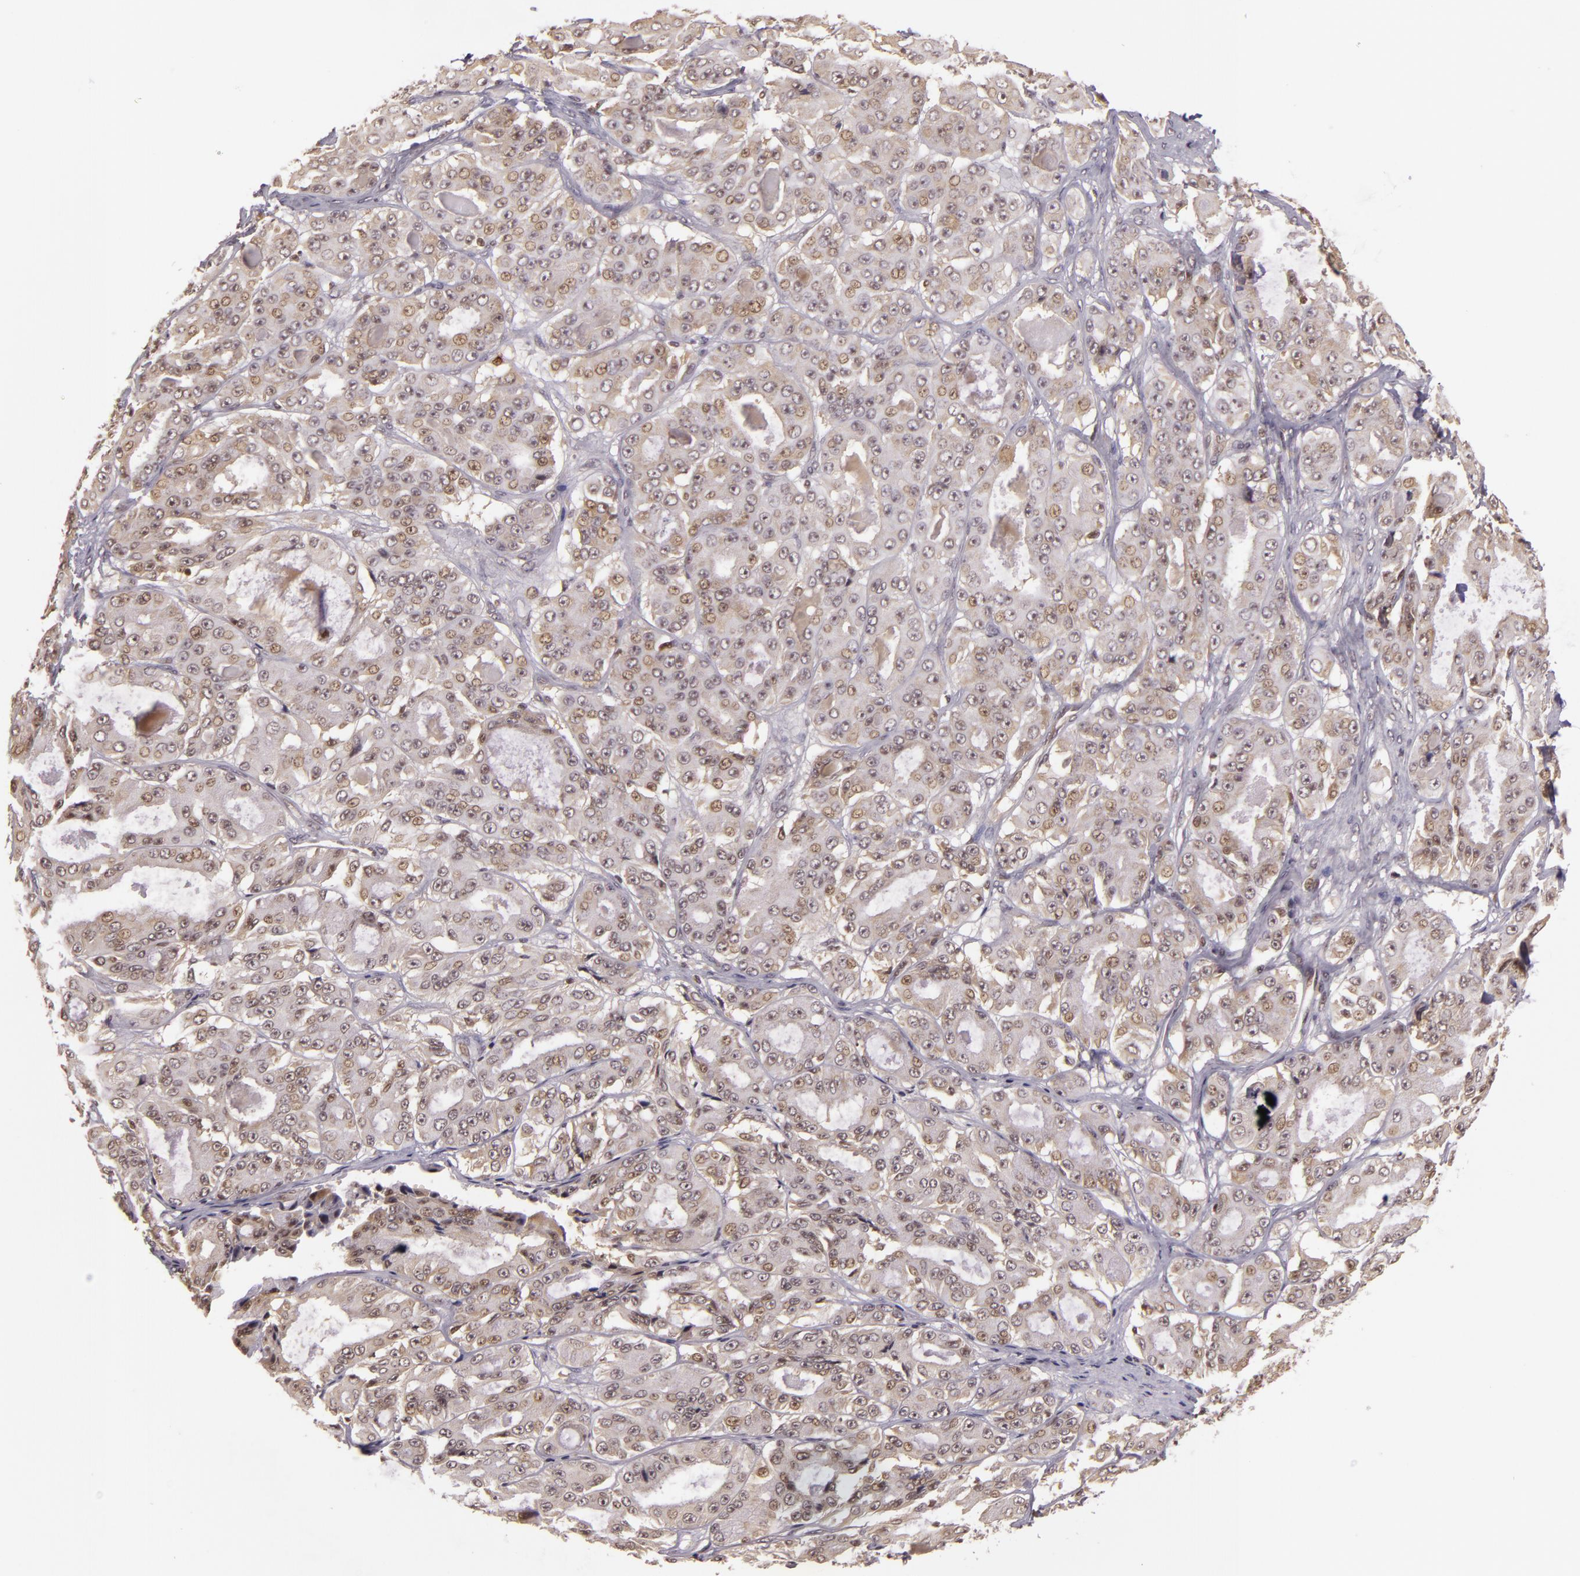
{"staining": {"intensity": "weak", "quantity": ">75%", "location": "cytoplasmic/membranous,nuclear"}, "tissue": "ovarian cancer", "cell_type": "Tumor cells", "image_type": "cancer", "snomed": [{"axis": "morphology", "description": "Carcinoma, endometroid"}, {"axis": "topography", "description": "Ovary"}], "caption": "A high-resolution histopathology image shows IHC staining of ovarian cancer, which displays weak cytoplasmic/membranous and nuclear staining in approximately >75% of tumor cells. The protein is shown in brown color, while the nuclei are stained blue.", "gene": "TXNRD2", "patient": {"sex": "female", "age": 61}}